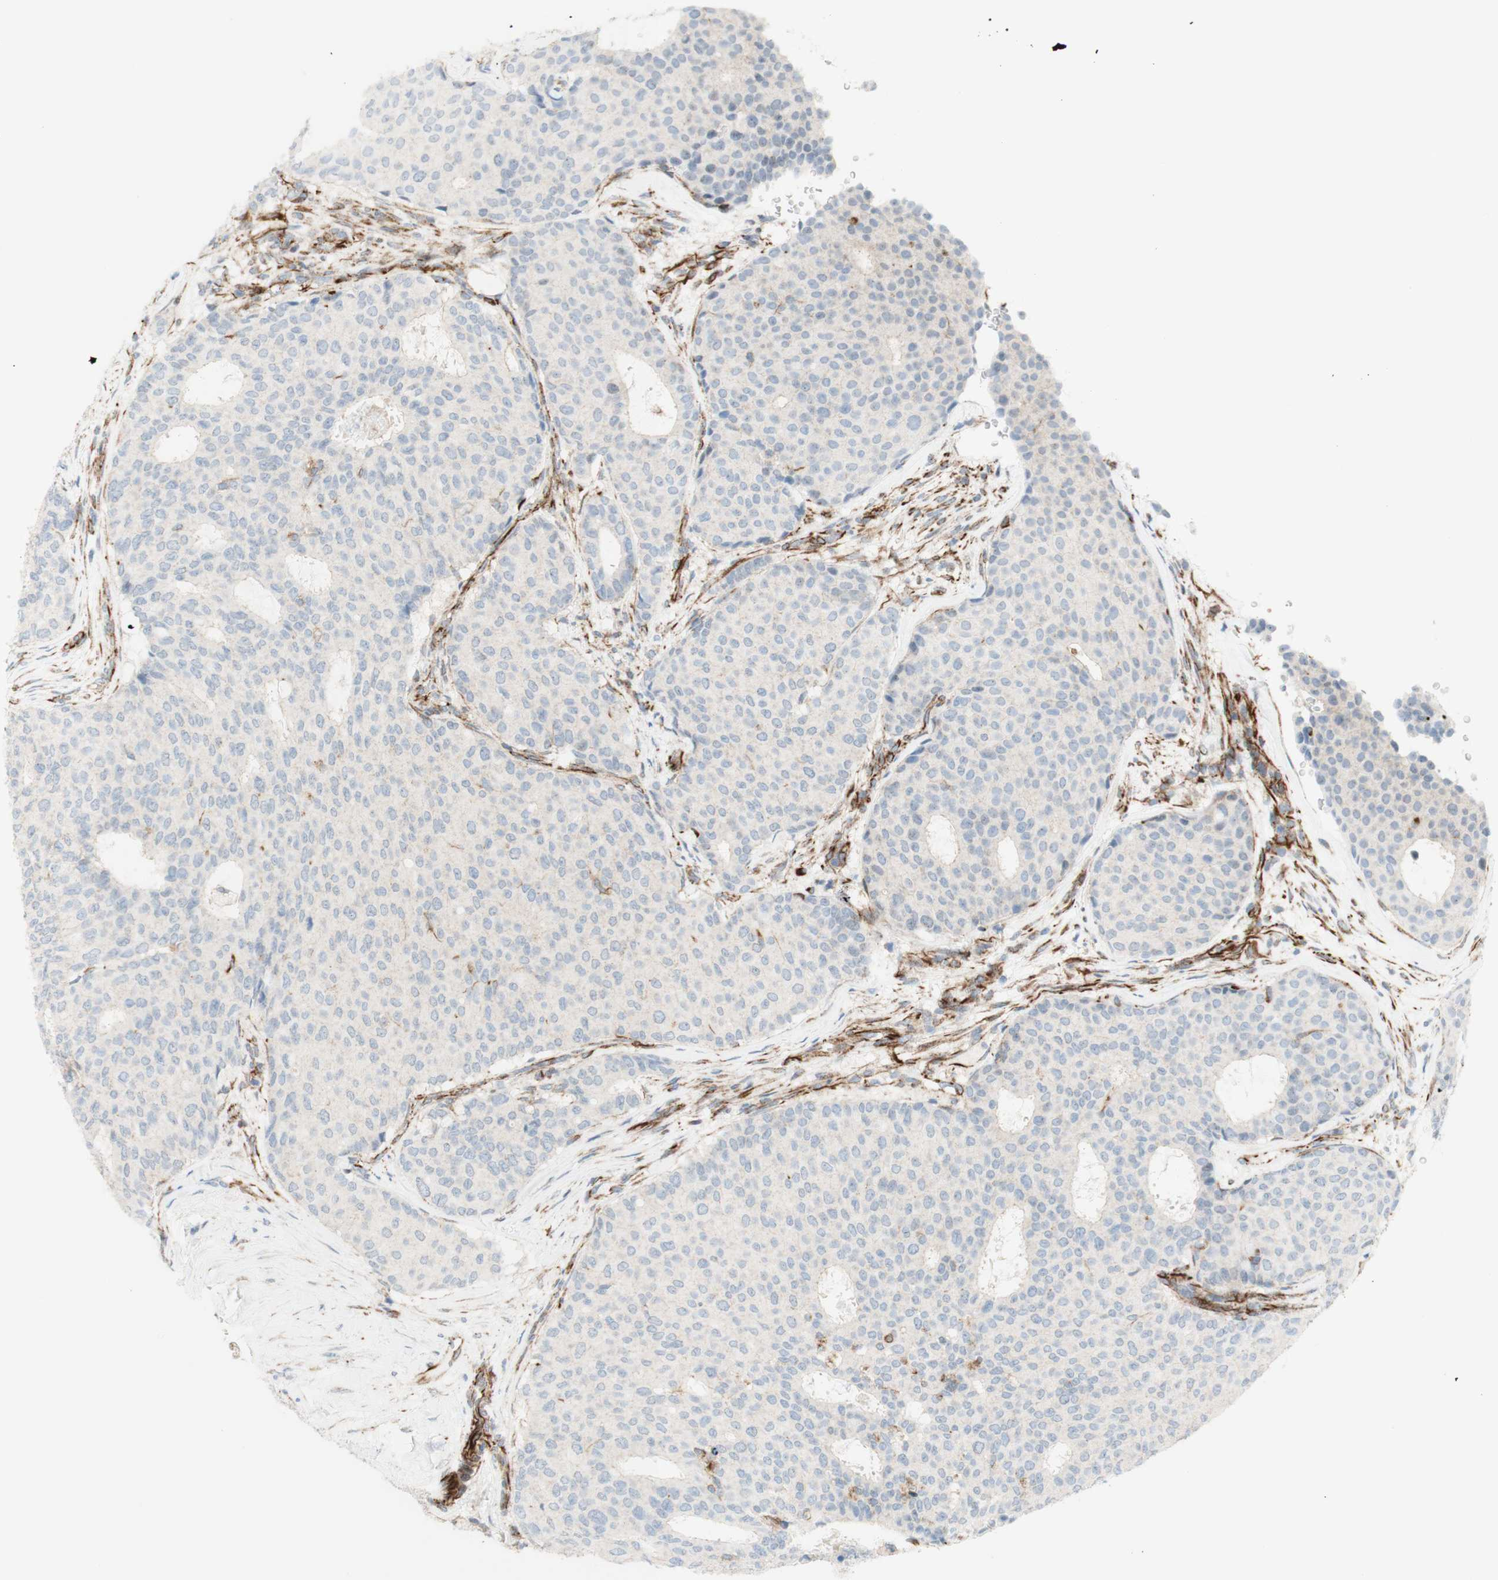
{"staining": {"intensity": "negative", "quantity": "none", "location": "none"}, "tissue": "breast cancer", "cell_type": "Tumor cells", "image_type": "cancer", "snomed": [{"axis": "morphology", "description": "Duct carcinoma"}, {"axis": "topography", "description": "Breast"}], "caption": "Tumor cells show no significant expression in invasive ductal carcinoma (breast). (Brightfield microscopy of DAB (3,3'-diaminobenzidine) immunohistochemistry at high magnification).", "gene": "POU2AF1", "patient": {"sex": "female", "age": 75}}